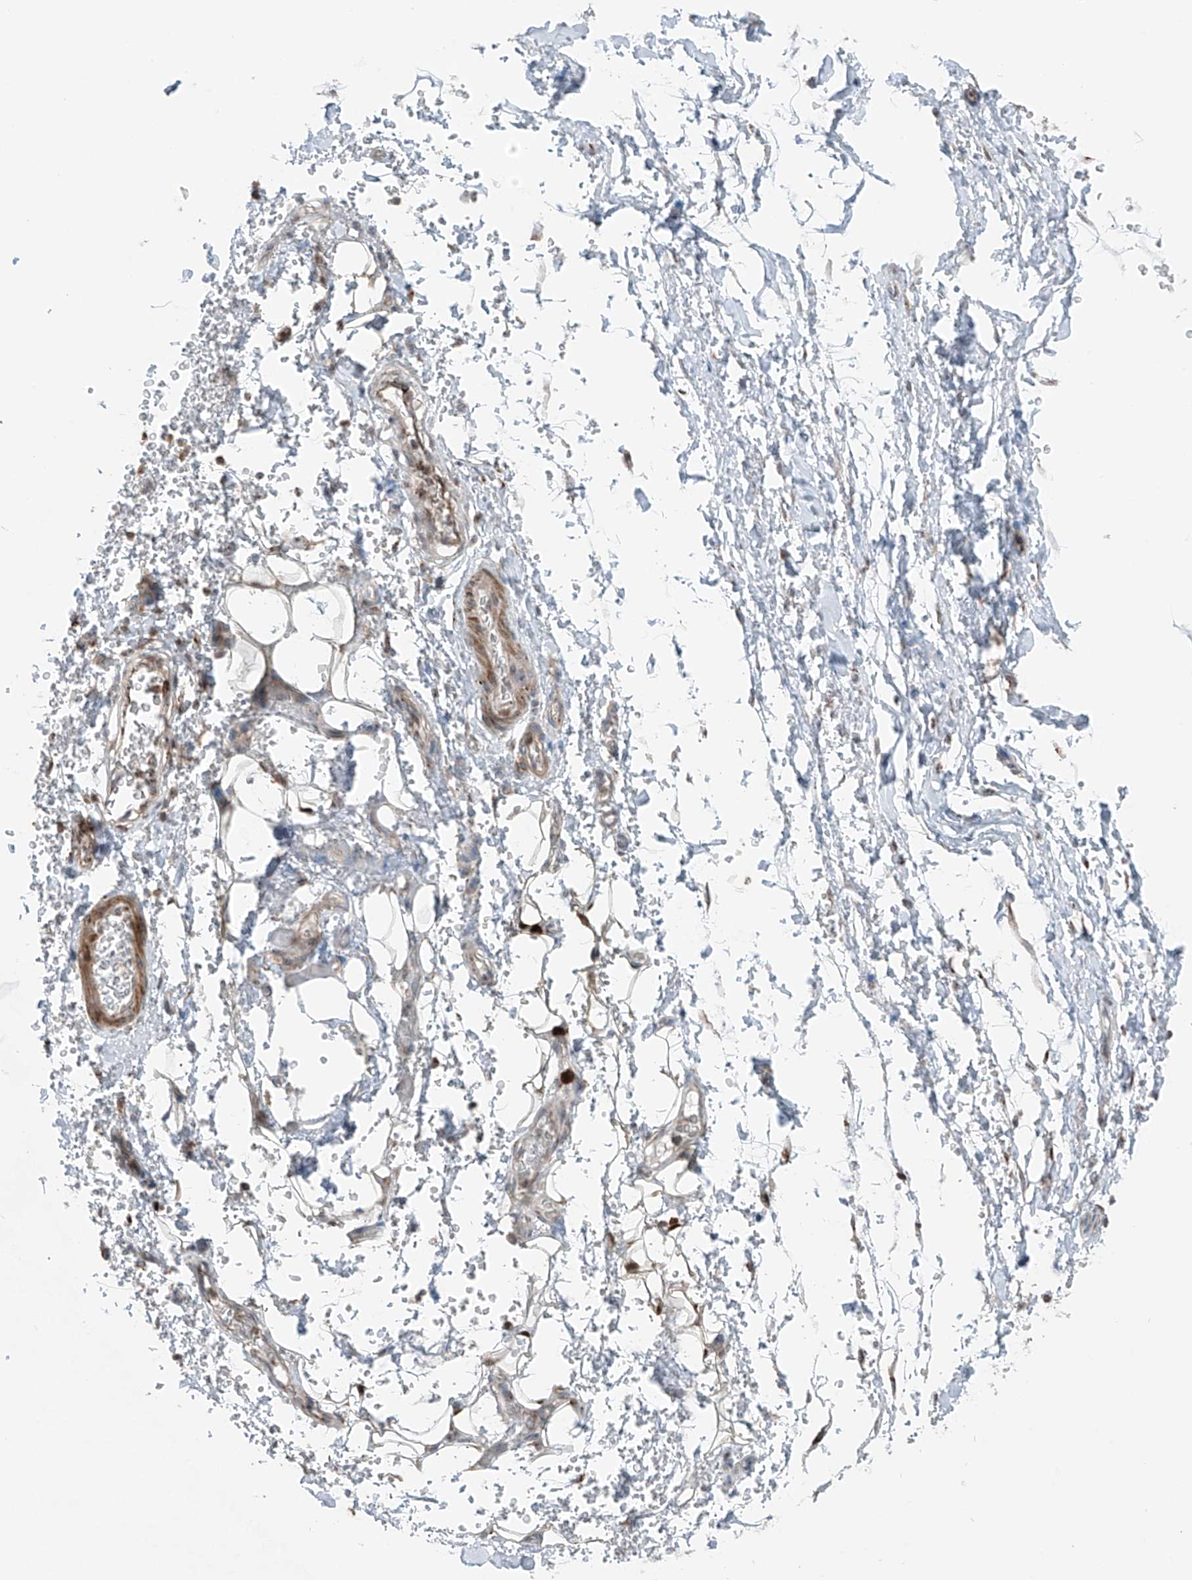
{"staining": {"intensity": "strong", "quantity": "25%-75%", "location": "nuclear"}, "tissue": "adipose tissue", "cell_type": "Adipocytes", "image_type": "normal", "snomed": [{"axis": "morphology", "description": "Normal tissue, NOS"}, {"axis": "morphology", "description": "Adenocarcinoma, NOS"}, {"axis": "topography", "description": "Stomach, upper"}, {"axis": "topography", "description": "Peripheral nerve tissue"}], "caption": "Immunohistochemistry staining of normal adipose tissue, which reveals high levels of strong nuclear positivity in approximately 25%-75% of adipocytes indicating strong nuclear protein expression. The staining was performed using DAB (3,3'-diaminobenzidine) (brown) for protein detection and nuclei were counterstained in hematoxylin (blue).", "gene": "ERLEC1", "patient": {"sex": "male", "age": 62}}